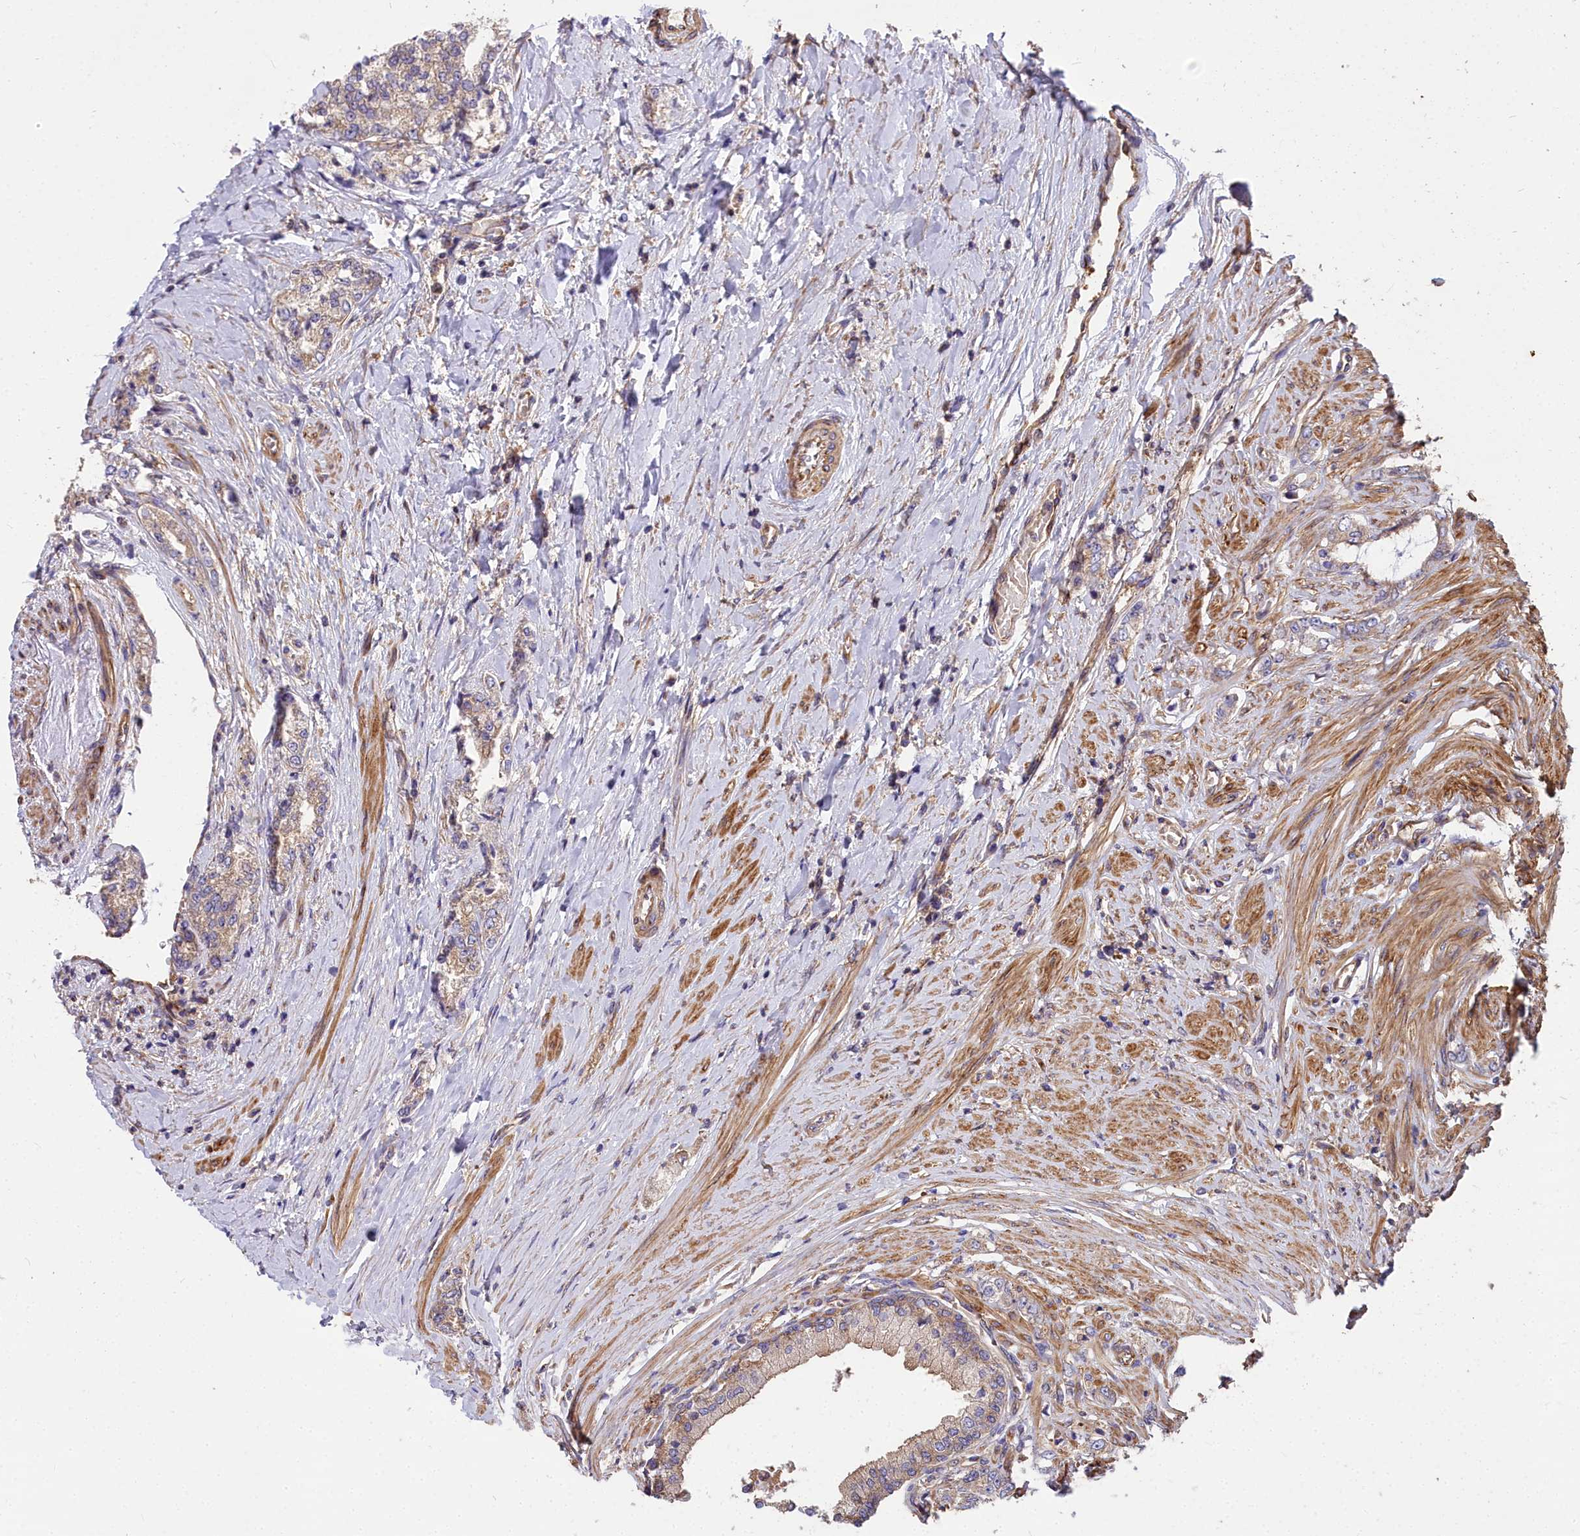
{"staining": {"intensity": "weak", "quantity": ">75%", "location": "cytoplasmic/membranous"}, "tissue": "prostate cancer", "cell_type": "Tumor cells", "image_type": "cancer", "snomed": [{"axis": "morphology", "description": "Adenocarcinoma, High grade"}, {"axis": "topography", "description": "Prostate"}], "caption": "IHC histopathology image of prostate cancer (high-grade adenocarcinoma) stained for a protein (brown), which demonstrates low levels of weak cytoplasmic/membranous expression in approximately >75% of tumor cells.", "gene": "DCTN3", "patient": {"sex": "male", "age": 64}}